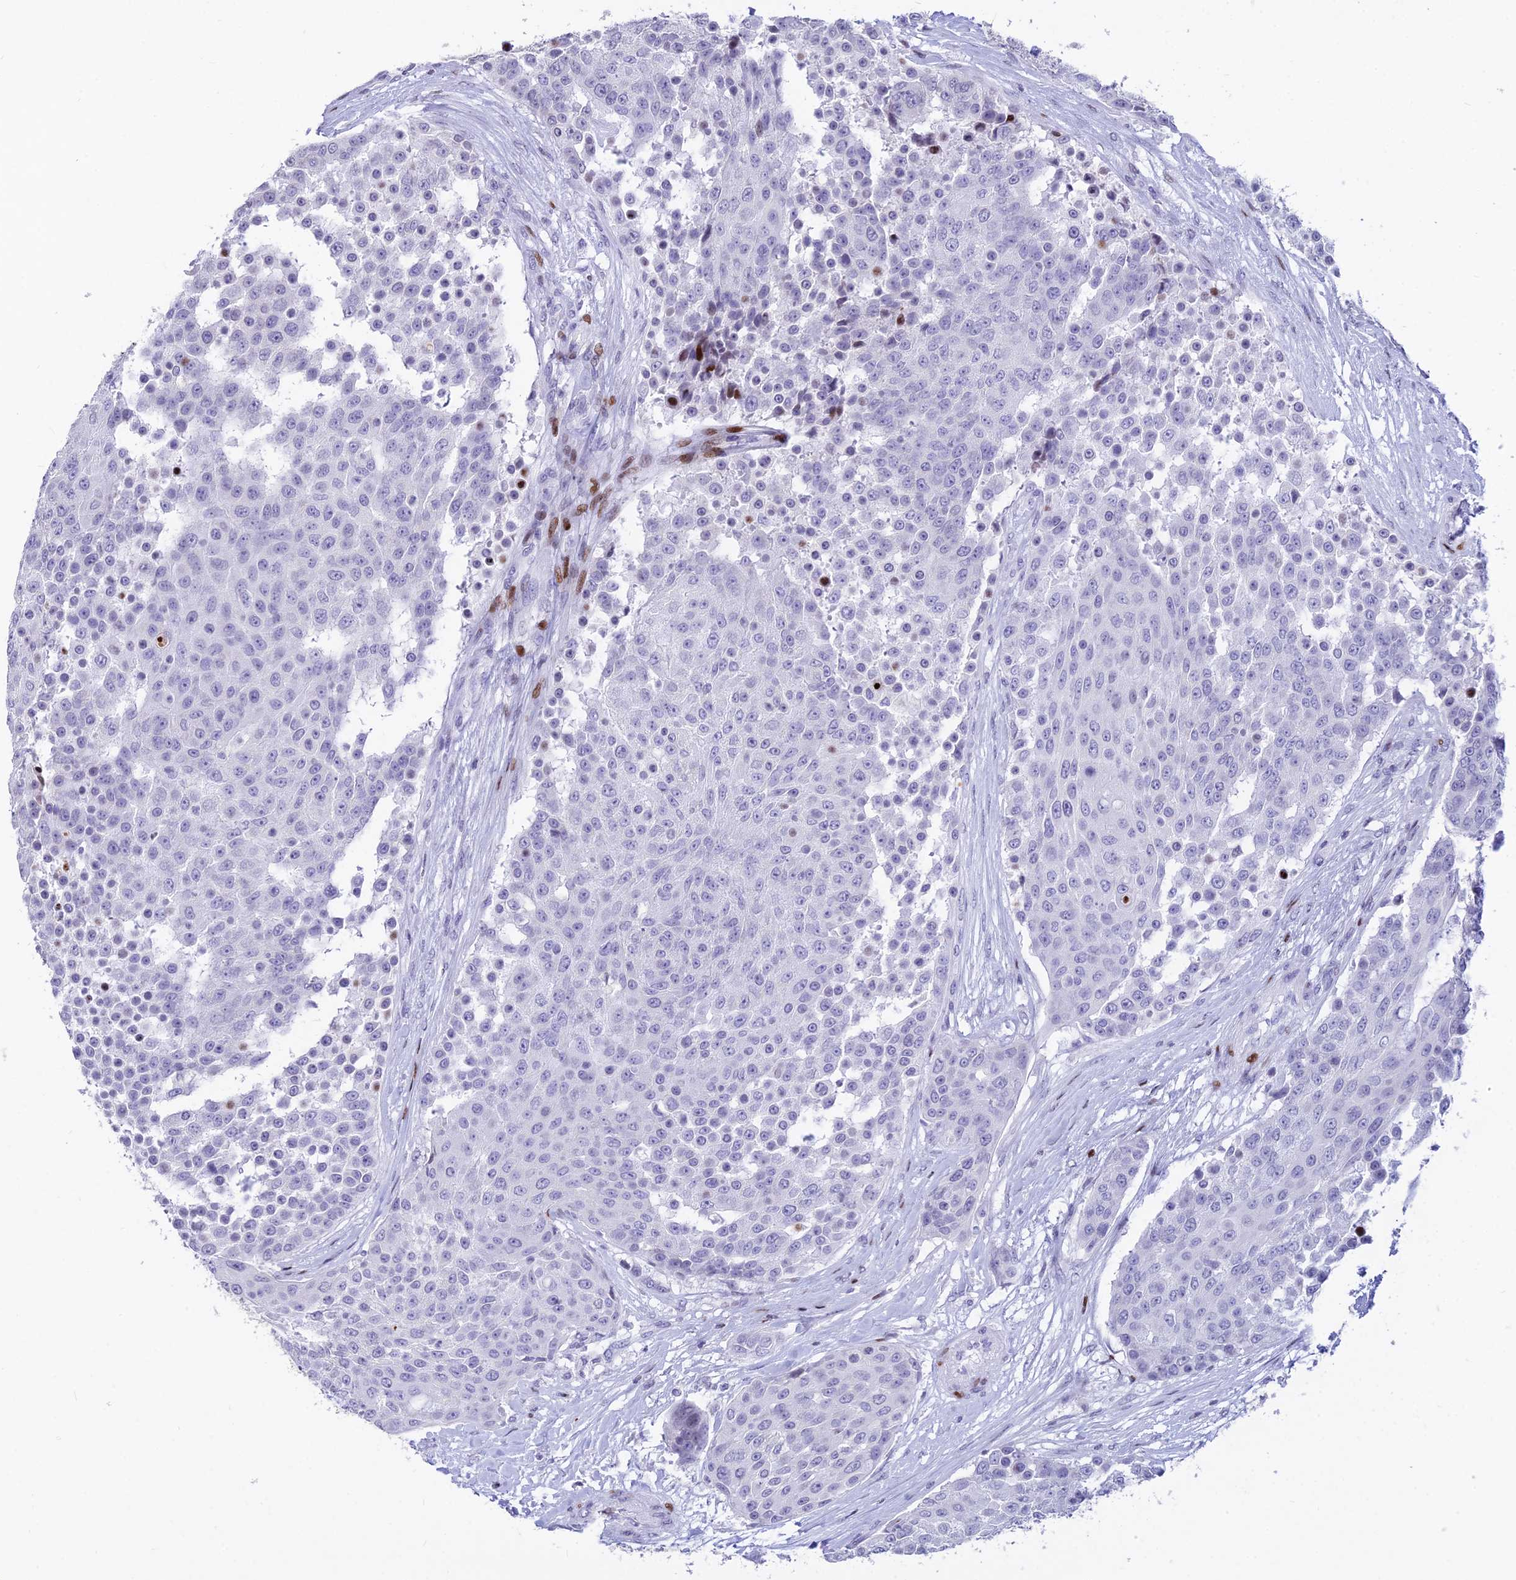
{"staining": {"intensity": "negative", "quantity": "none", "location": "none"}, "tissue": "urothelial cancer", "cell_type": "Tumor cells", "image_type": "cancer", "snomed": [{"axis": "morphology", "description": "Urothelial carcinoma, High grade"}, {"axis": "topography", "description": "Urinary bladder"}], "caption": "Protein analysis of urothelial cancer reveals no significant staining in tumor cells. (DAB (3,3'-diaminobenzidine) immunohistochemistry with hematoxylin counter stain).", "gene": "PRPS1", "patient": {"sex": "female", "age": 63}}